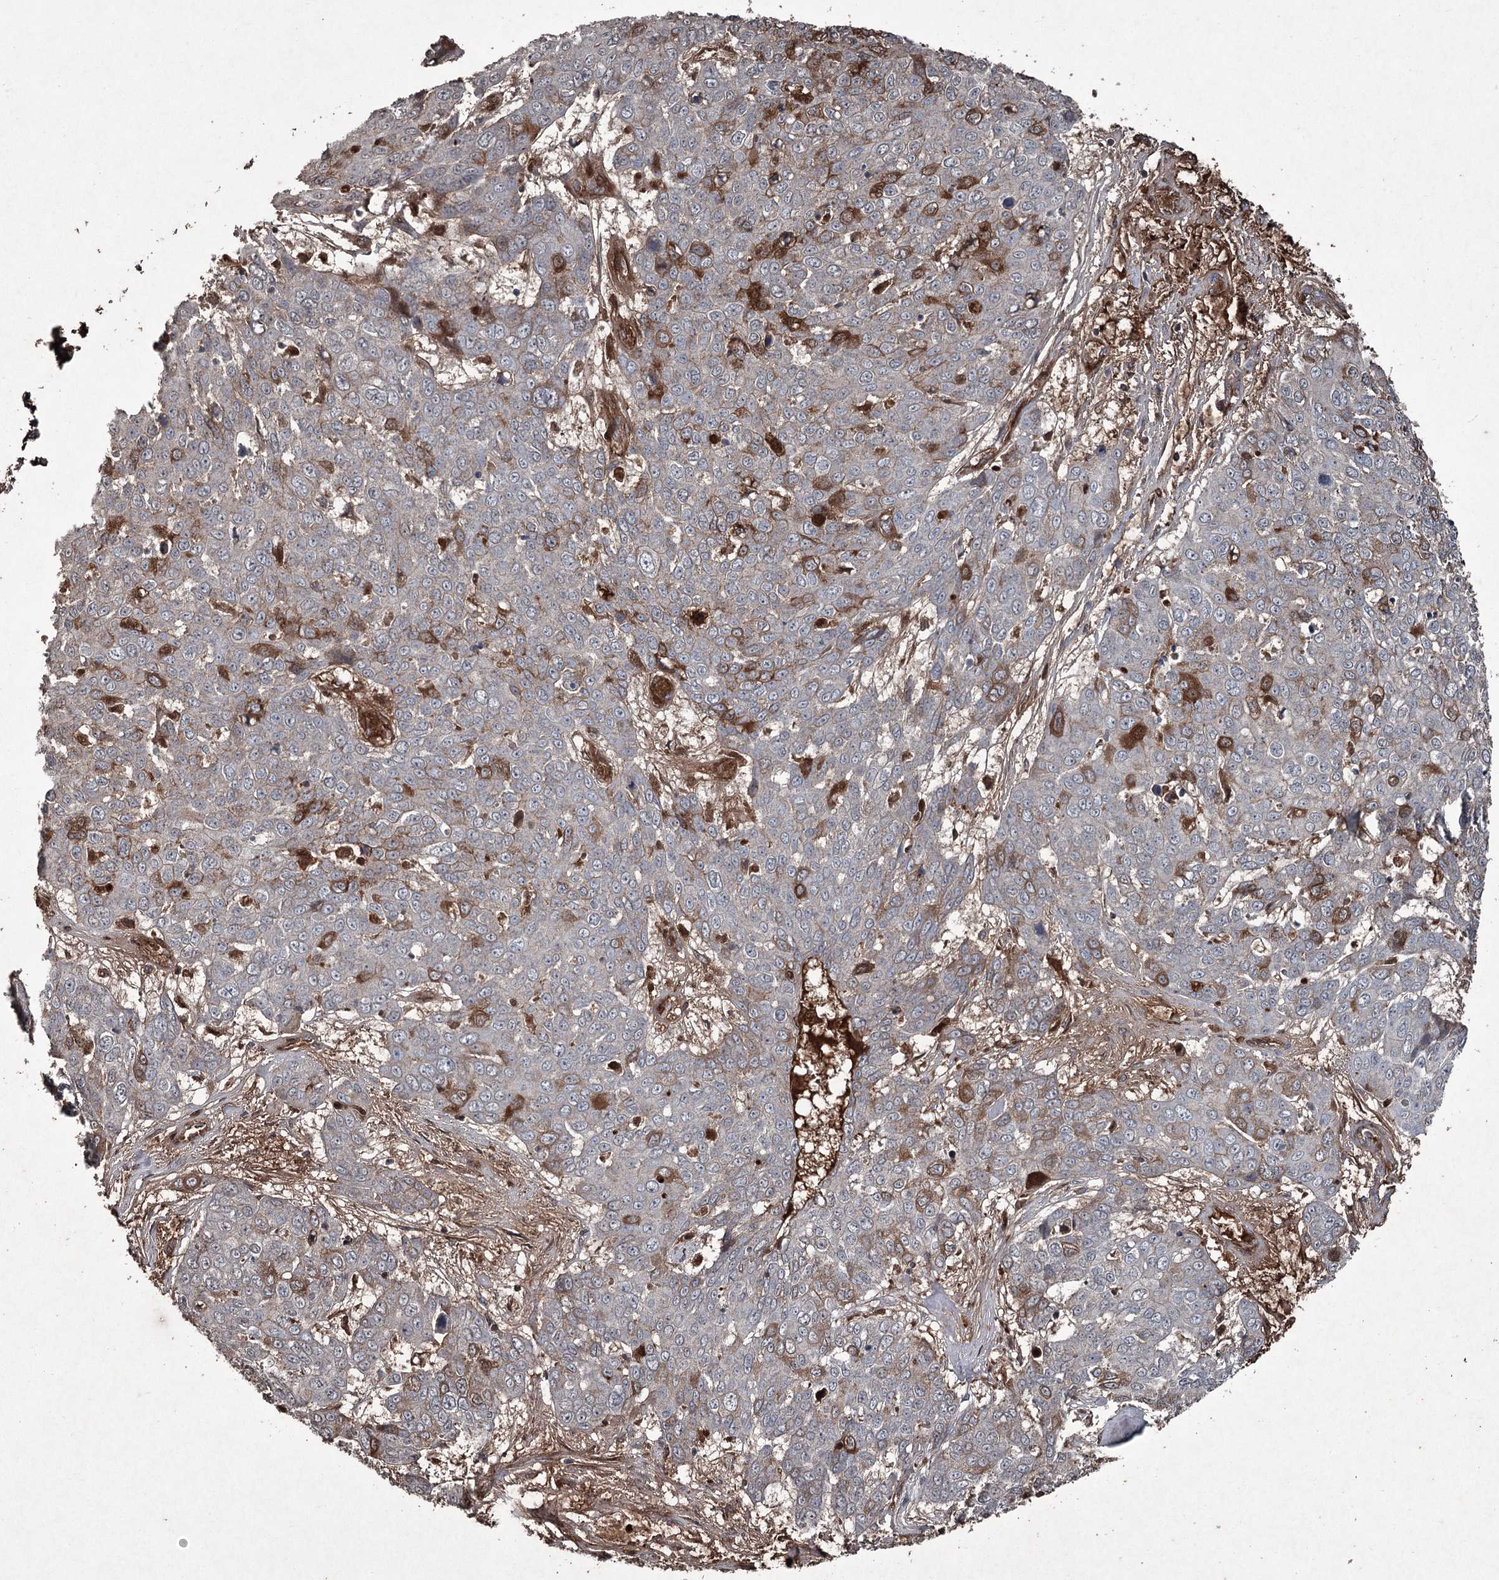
{"staining": {"intensity": "moderate", "quantity": "<25%", "location": "cytoplasmic/membranous"}, "tissue": "skin cancer", "cell_type": "Tumor cells", "image_type": "cancer", "snomed": [{"axis": "morphology", "description": "Squamous cell carcinoma, NOS"}, {"axis": "topography", "description": "Skin"}], "caption": "This image shows immunohistochemistry staining of skin cancer, with low moderate cytoplasmic/membranous expression in about <25% of tumor cells.", "gene": "PGLYRP2", "patient": {"sex": "male", "age": 71}}